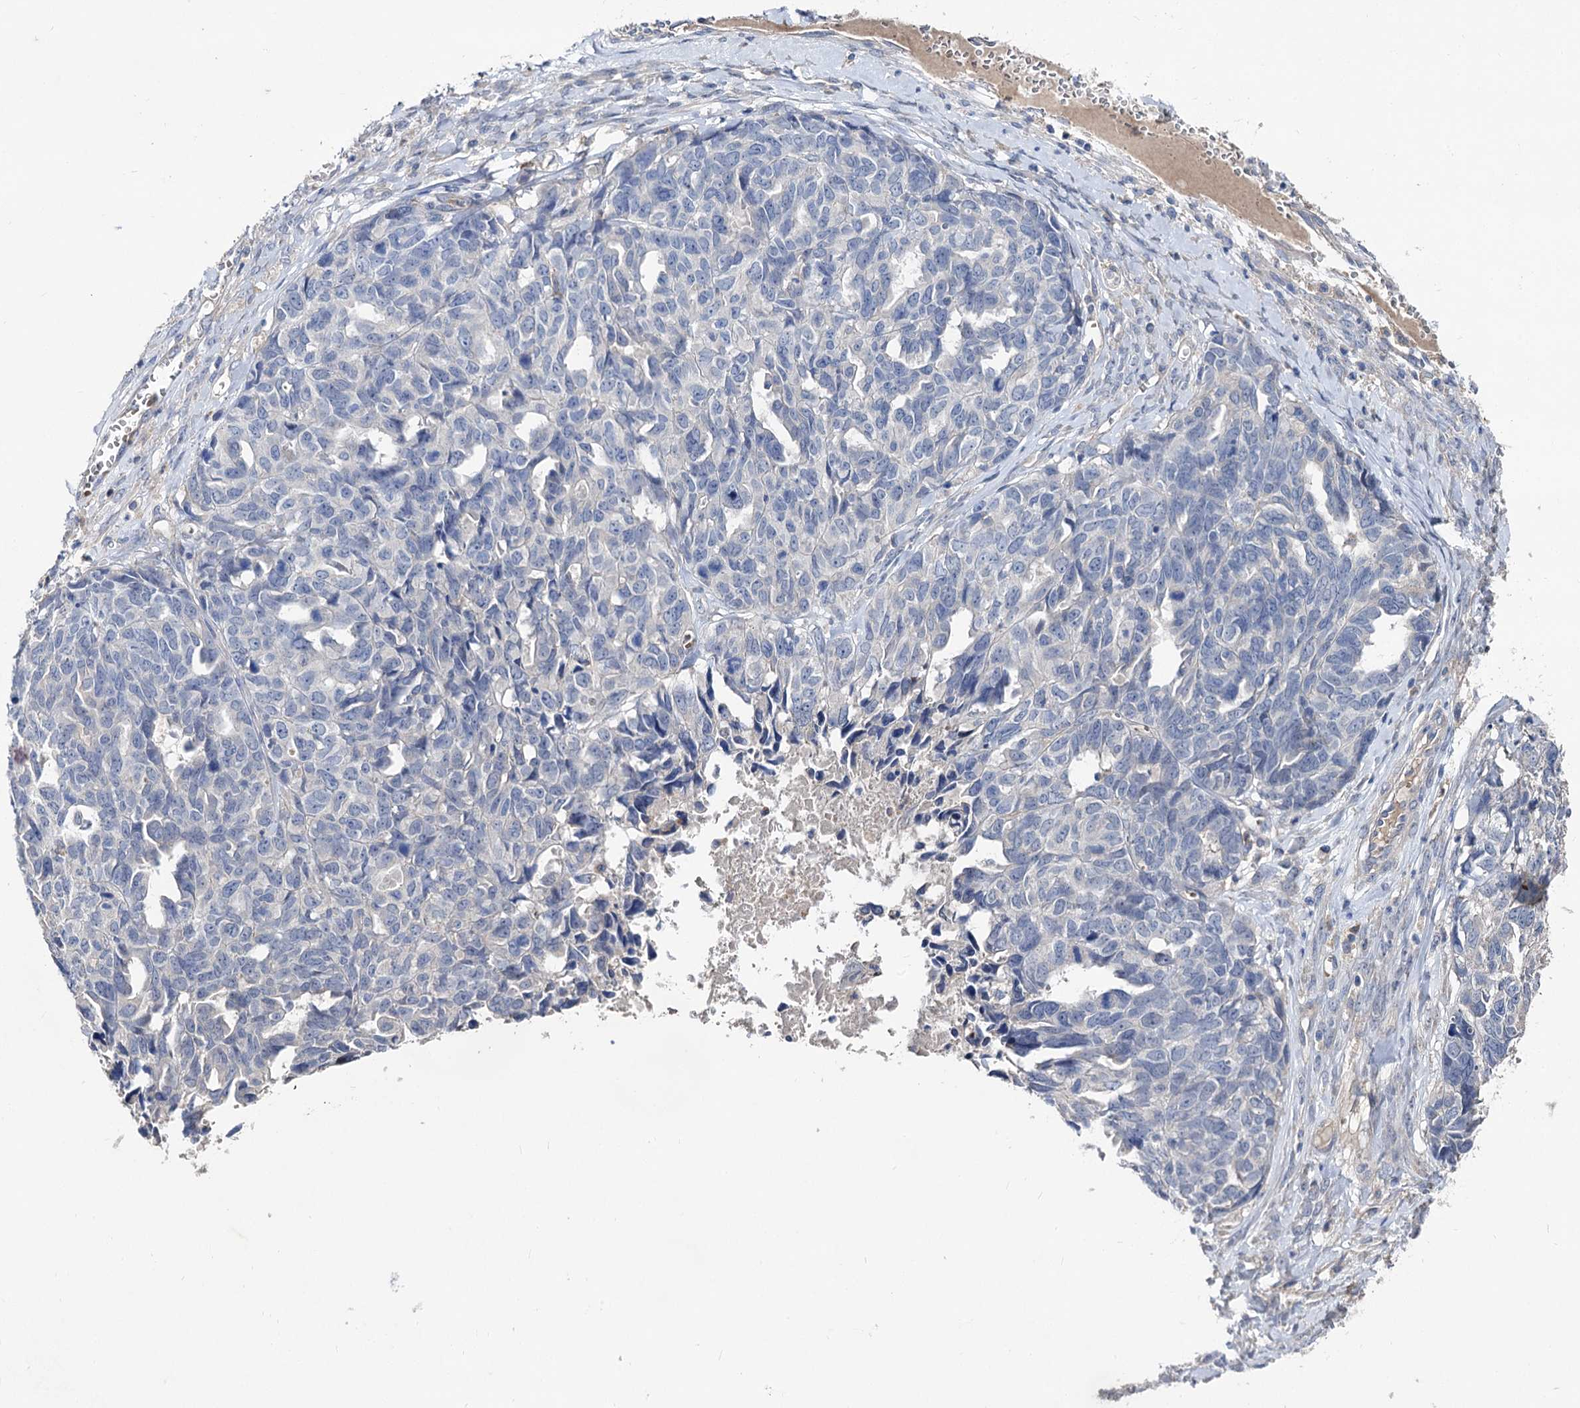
{"staining": {"intensity": "negative", "quantity": "none", "location": "none"}, "tissue": "ovarian cancer", "cell_type": "Tumor cells", "image_type": "cancer", "snomed": [{"axis": "morphology", "description": "Cystadenocarcinoma, serous, NOS"}, {"axis": "topography", "description": "Ovary"}], "caption": "Ovarian serous cystadenocarcinoma was stained to show a protein in brown. There is no significant expression in tumor cells. (Brightfield microscopy of DAB immunohistochemistry (IHC) at high magnification).", "gene": "HVCN1", "patient": {"sex": "female", "age": 79}}